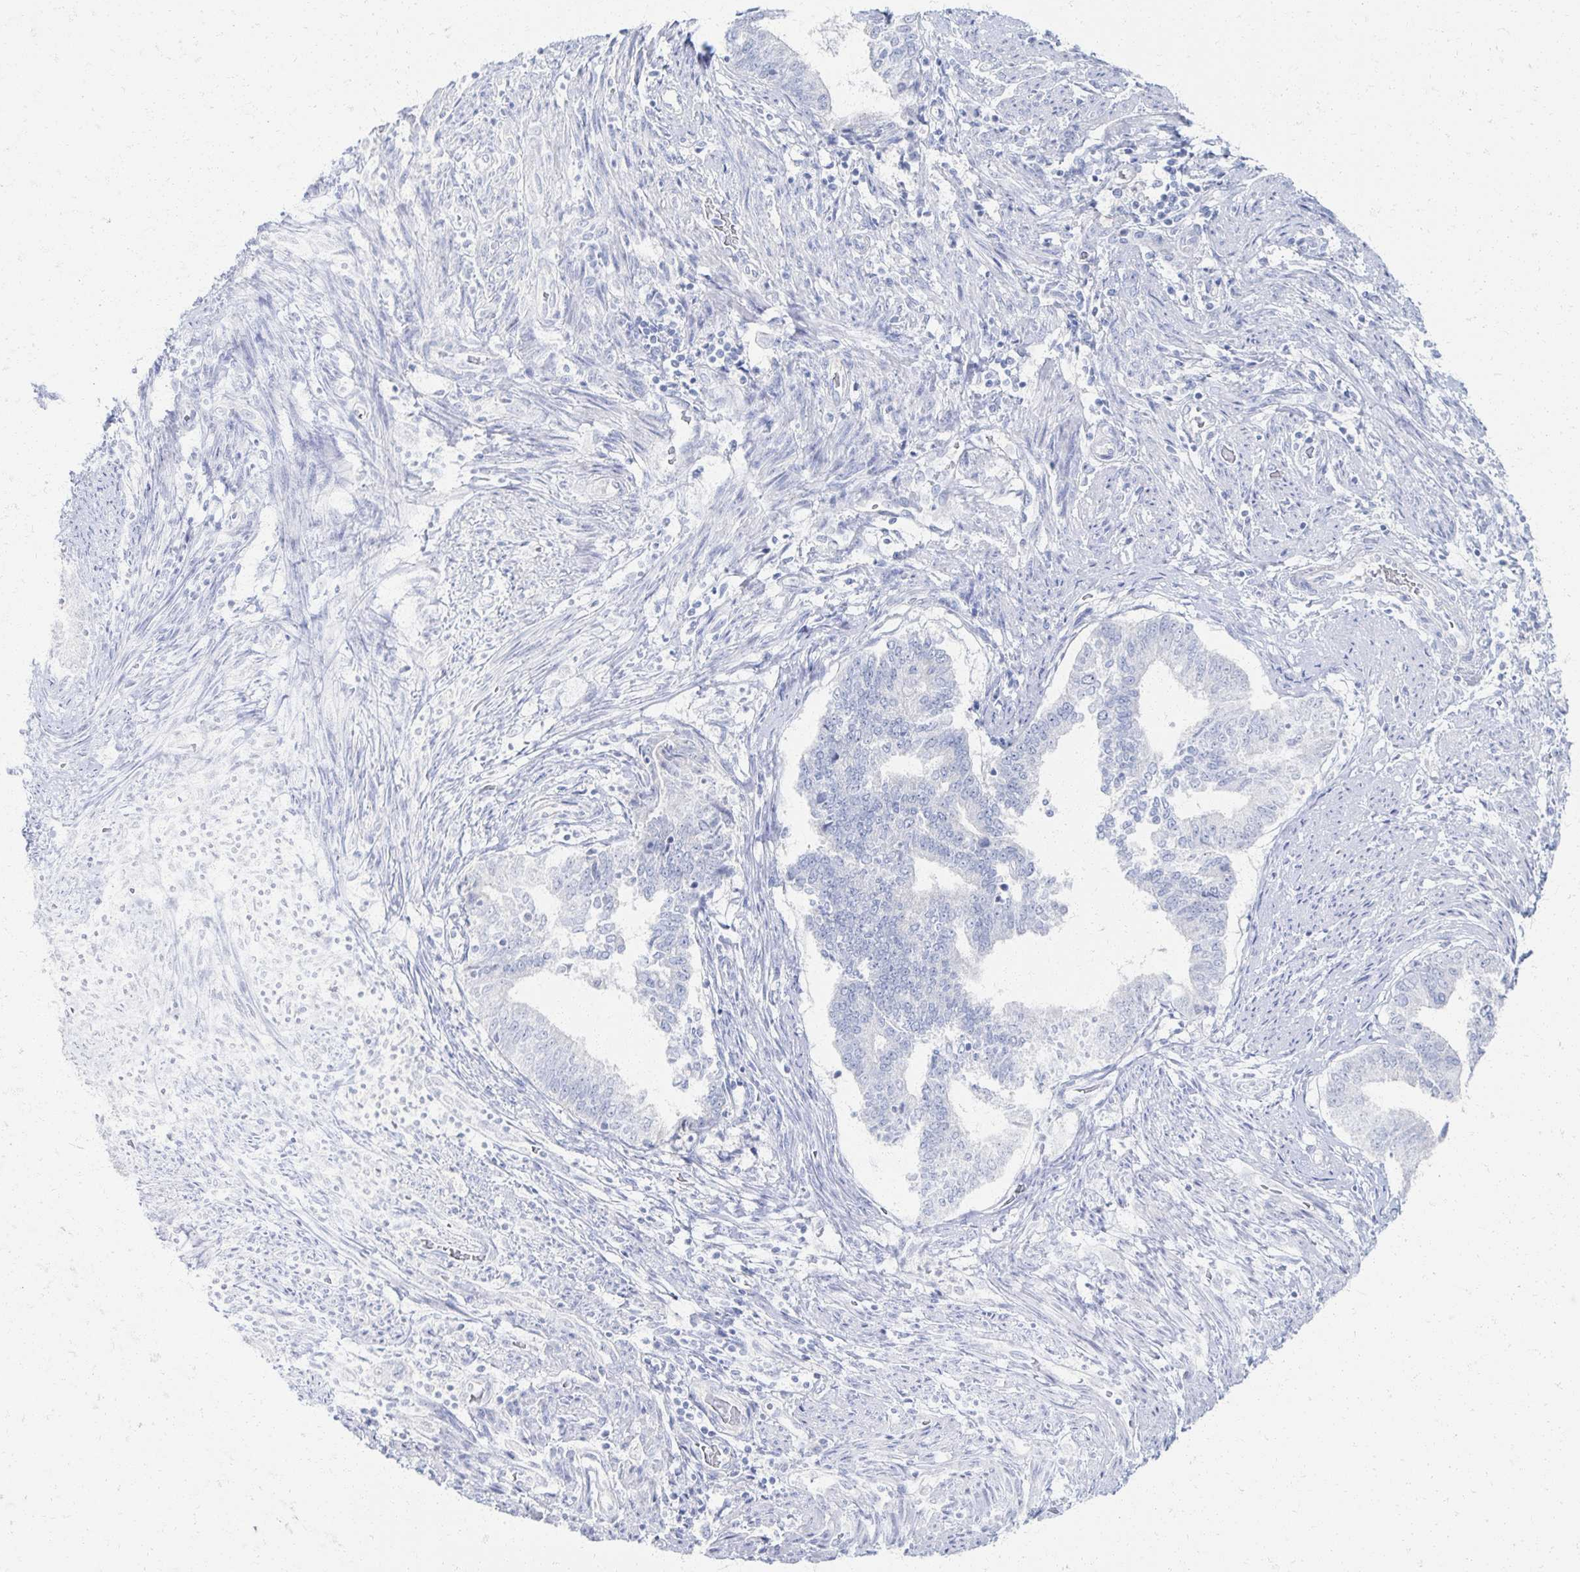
{"staining": {"intensity": "negative", "quantity": "none", "location": "none"}, "tissue": "endometrial cancer", "cell_type": "Tumor cells", "image_type": "cancer", "snomed": [{"axis": "morphology", "description": "Adenocarcinoma, NOS"}, {"axis": "topography", "description": "Endometrium"}], "caption": "The IHC photomicrograph has no significant expression in tumor cells of endometrial adenocarcinoma tissue.", "gene": "PRR20A", "patient": {"sex": "female", "age": 65}}